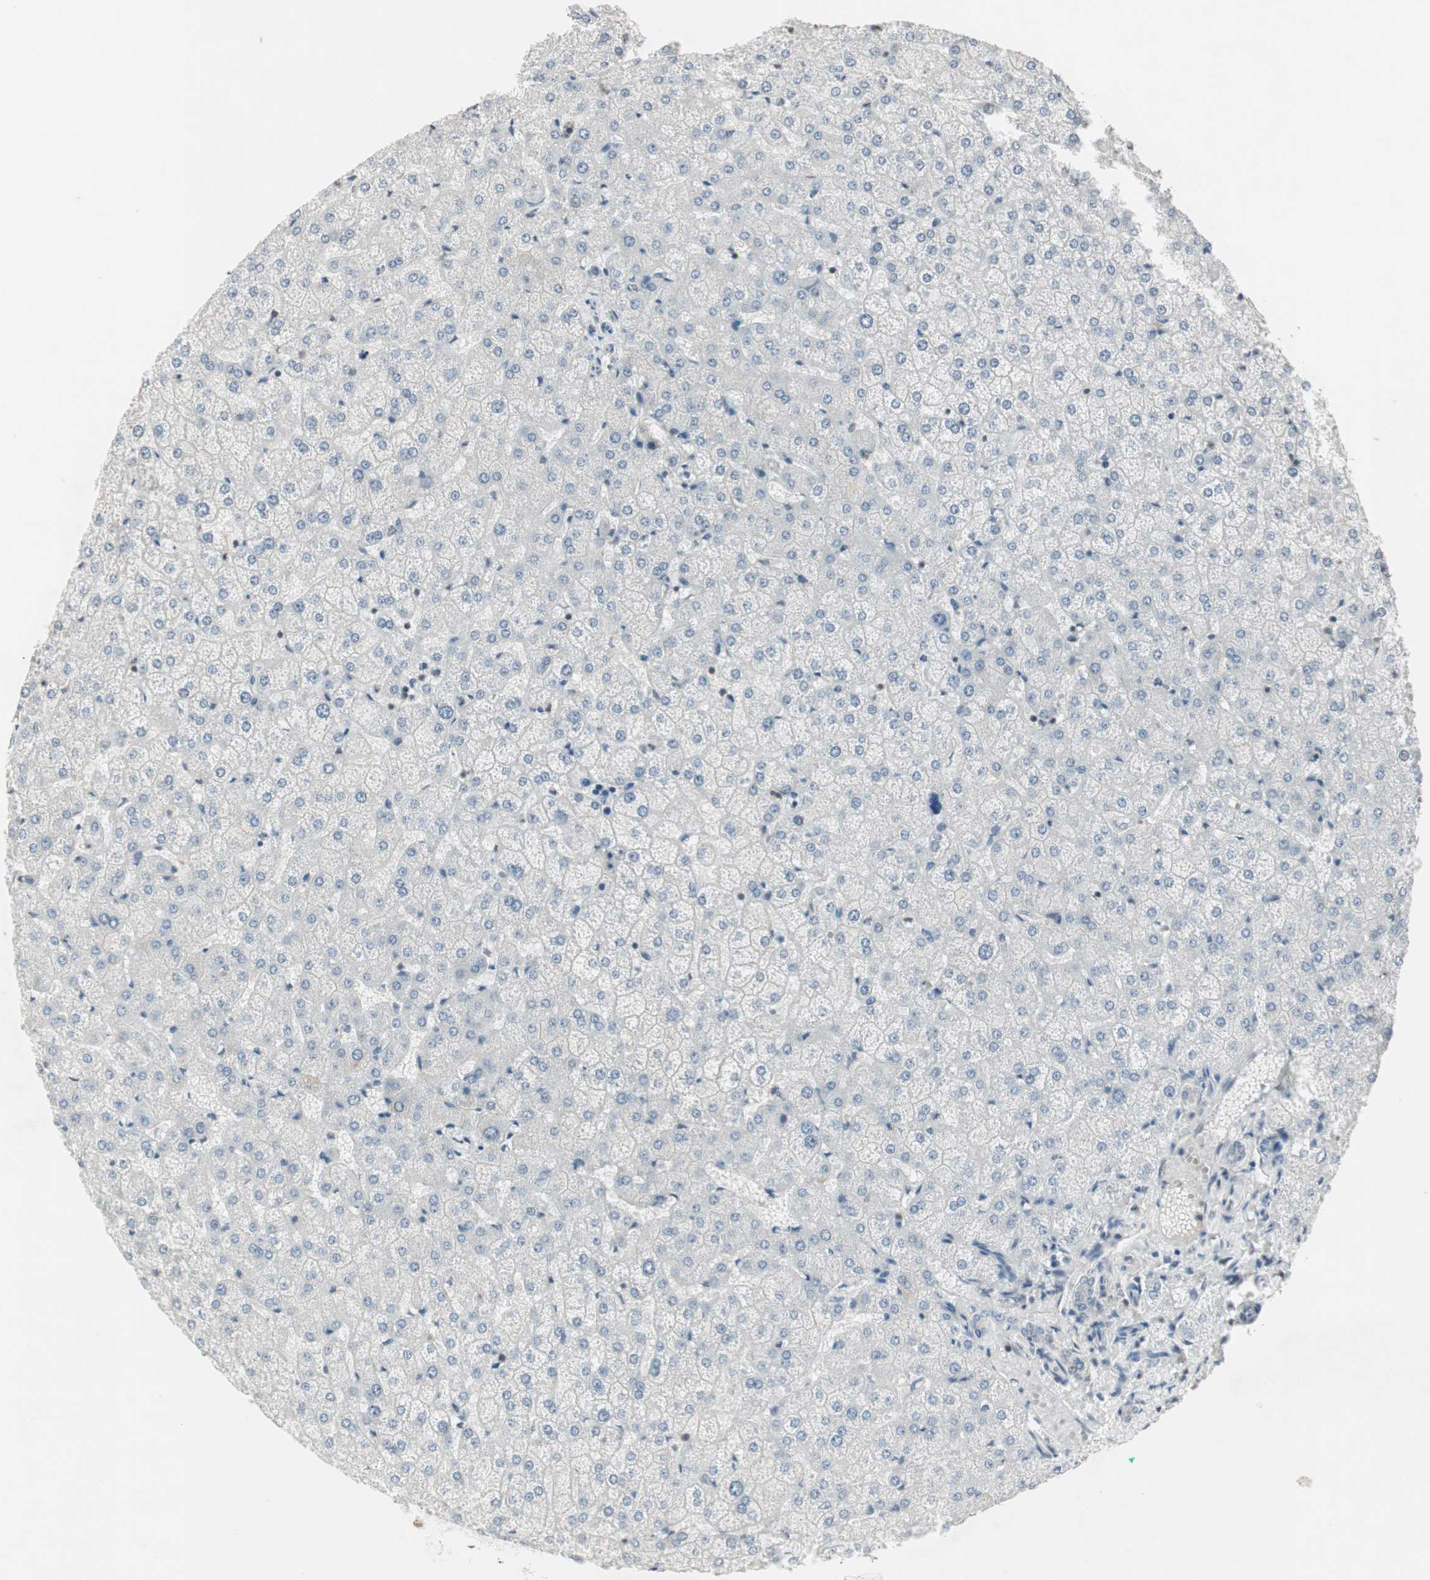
{"staining": {"intensity": "negative", "quantity": "none", "location": "none"}, "tissue": "liver", "cell_type": "Cholangiocytes", "image_type": "normal", "snomed": [{"axis": "morphology", "description": "Normal tissue, NOS"}, {"axis": "topography", "description": "Liver"}], "caption": "Immunohistochemistry (IHC) of benign liver displays no staining in cholangiocytes.", "gene": "ARHGEF1", "patient": {"sex": "female", "age": 32}}